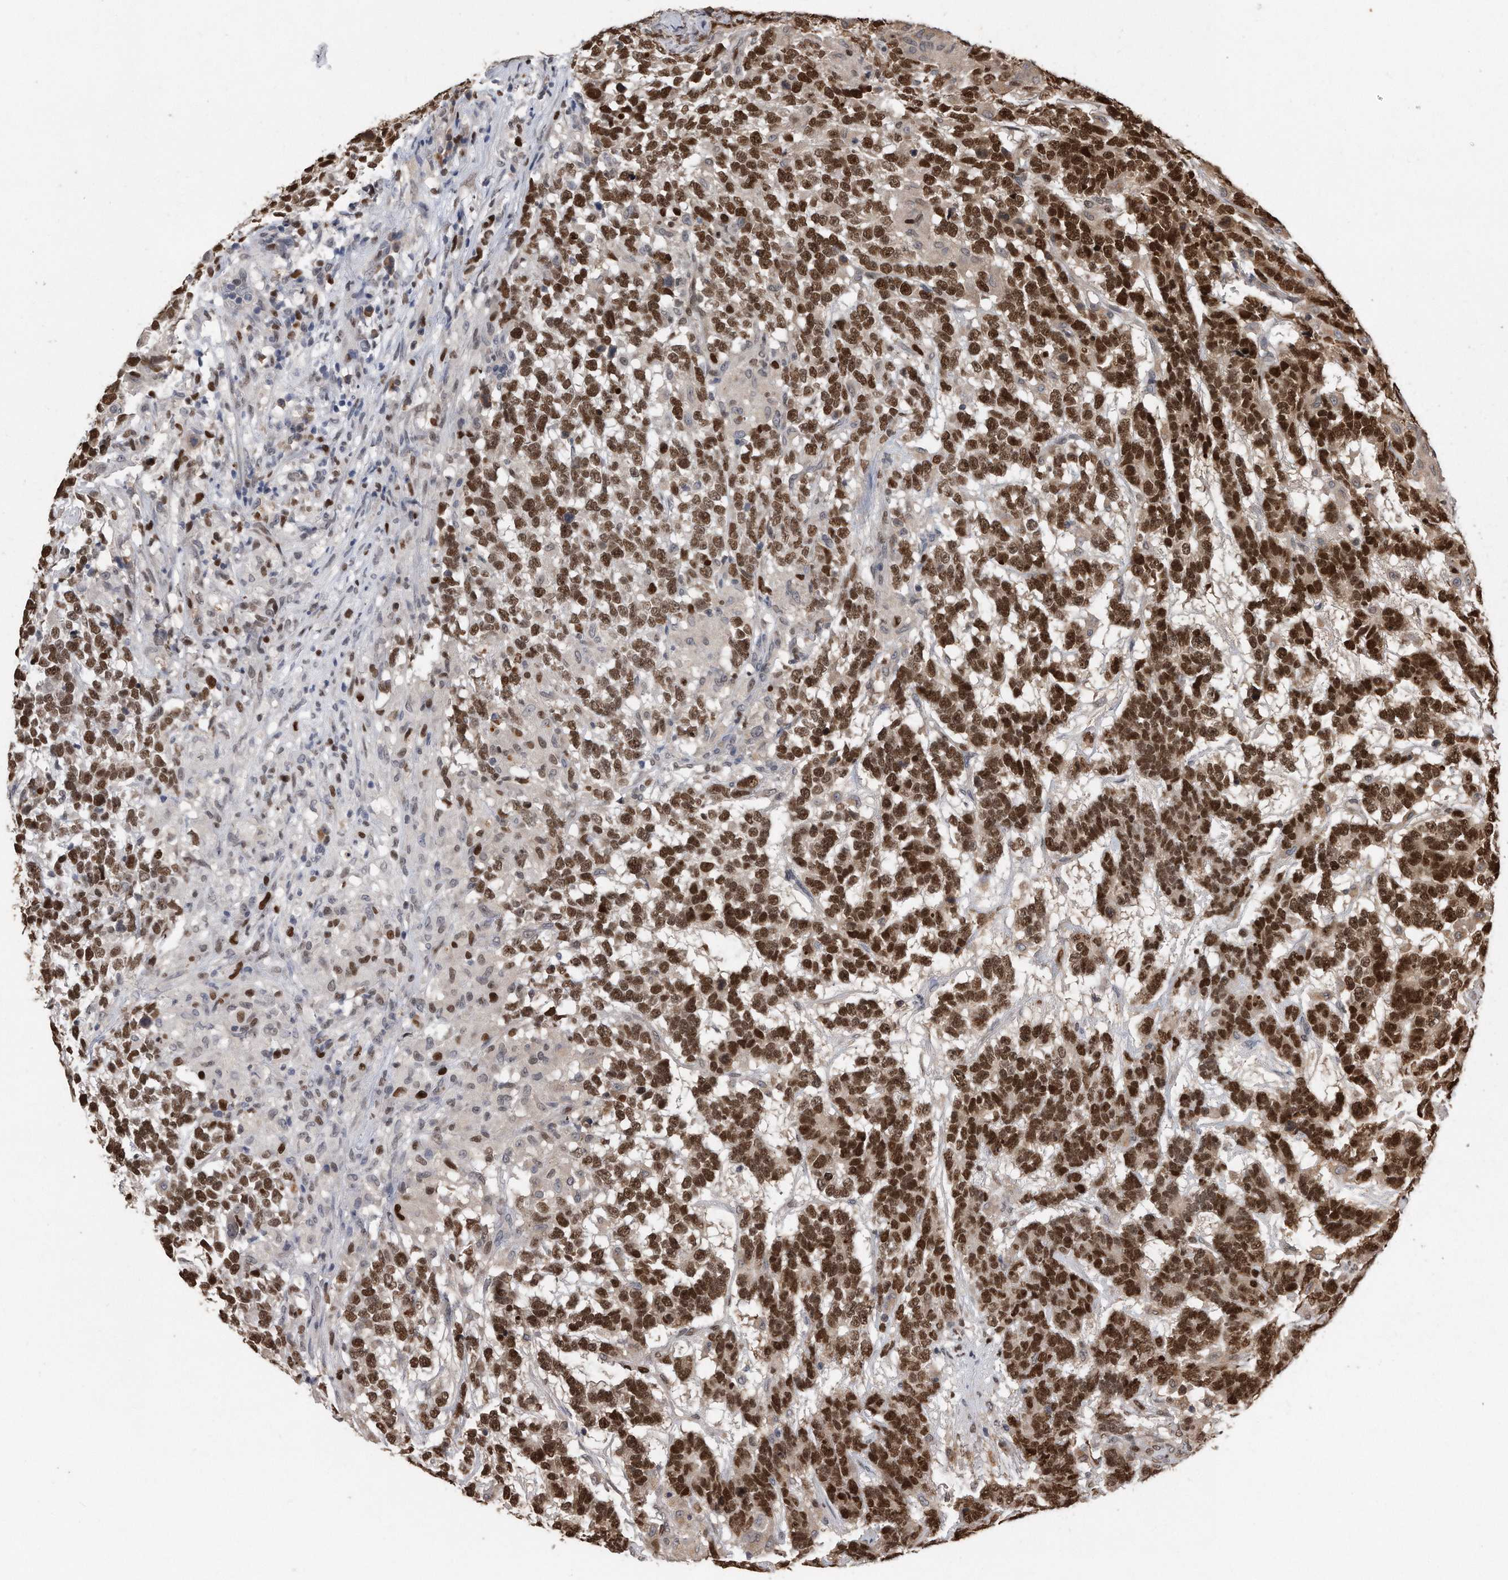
{"staining": {"intensity": "strong", "quantity": ">75%", "location": "nuclear"}, "tissue": "testis cancer", "cell_type": "Tumor cells", "image_type": "cancer", "snomed": [{"axis": "morphology", "description": "Carcinoma, Embryonal, NOS"}, {"axis": "topography", "description": "Testis"}], "caption": "Testis cancer (embryonal carcinoma) stained for a protein (brown) shows strong nuclear positive expression in approximately >75% of tumor cells.", "gene": "PCNA", "patient": {"sex": "male", "age": 26}}